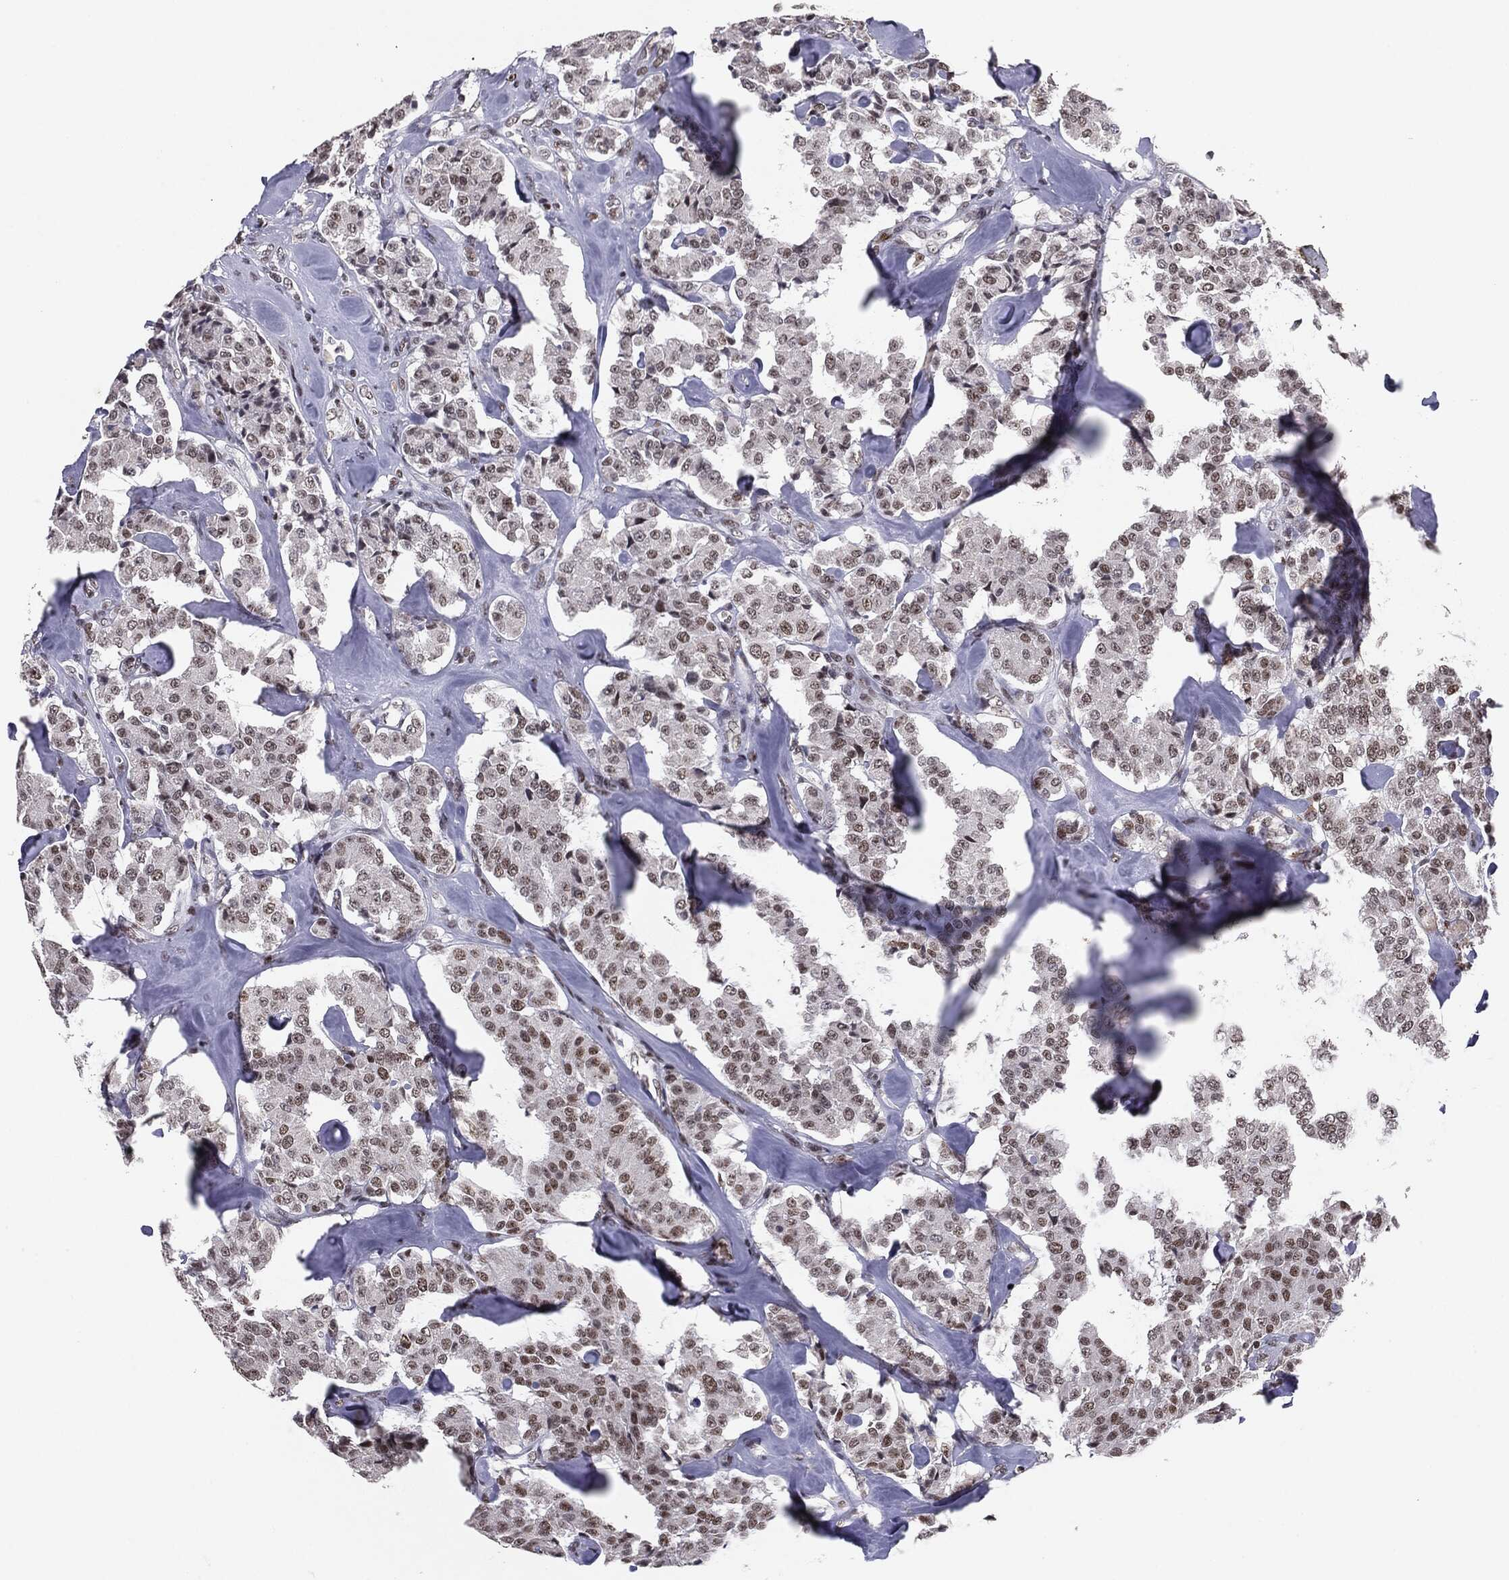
{"staining": {"intensity": "moderate", "quantity": "<25%", "location": "nuclear"}, "tissue": "carcinoid", "cell_type": "Tumor cells", "image_type": "cancer", "snomed": [{"axis": "morphology", "description": "Carcinoid, malignant, NOS"}, {"axis": "topography", "description": "Pancreas"}], "caption": "Immunohistochemical staining of carcinoid displays moderate nuclear protein expression in approximately <25% of tumor cells.", "gene": "MDC1", "patient": {"sex": "male", "age": 41}}